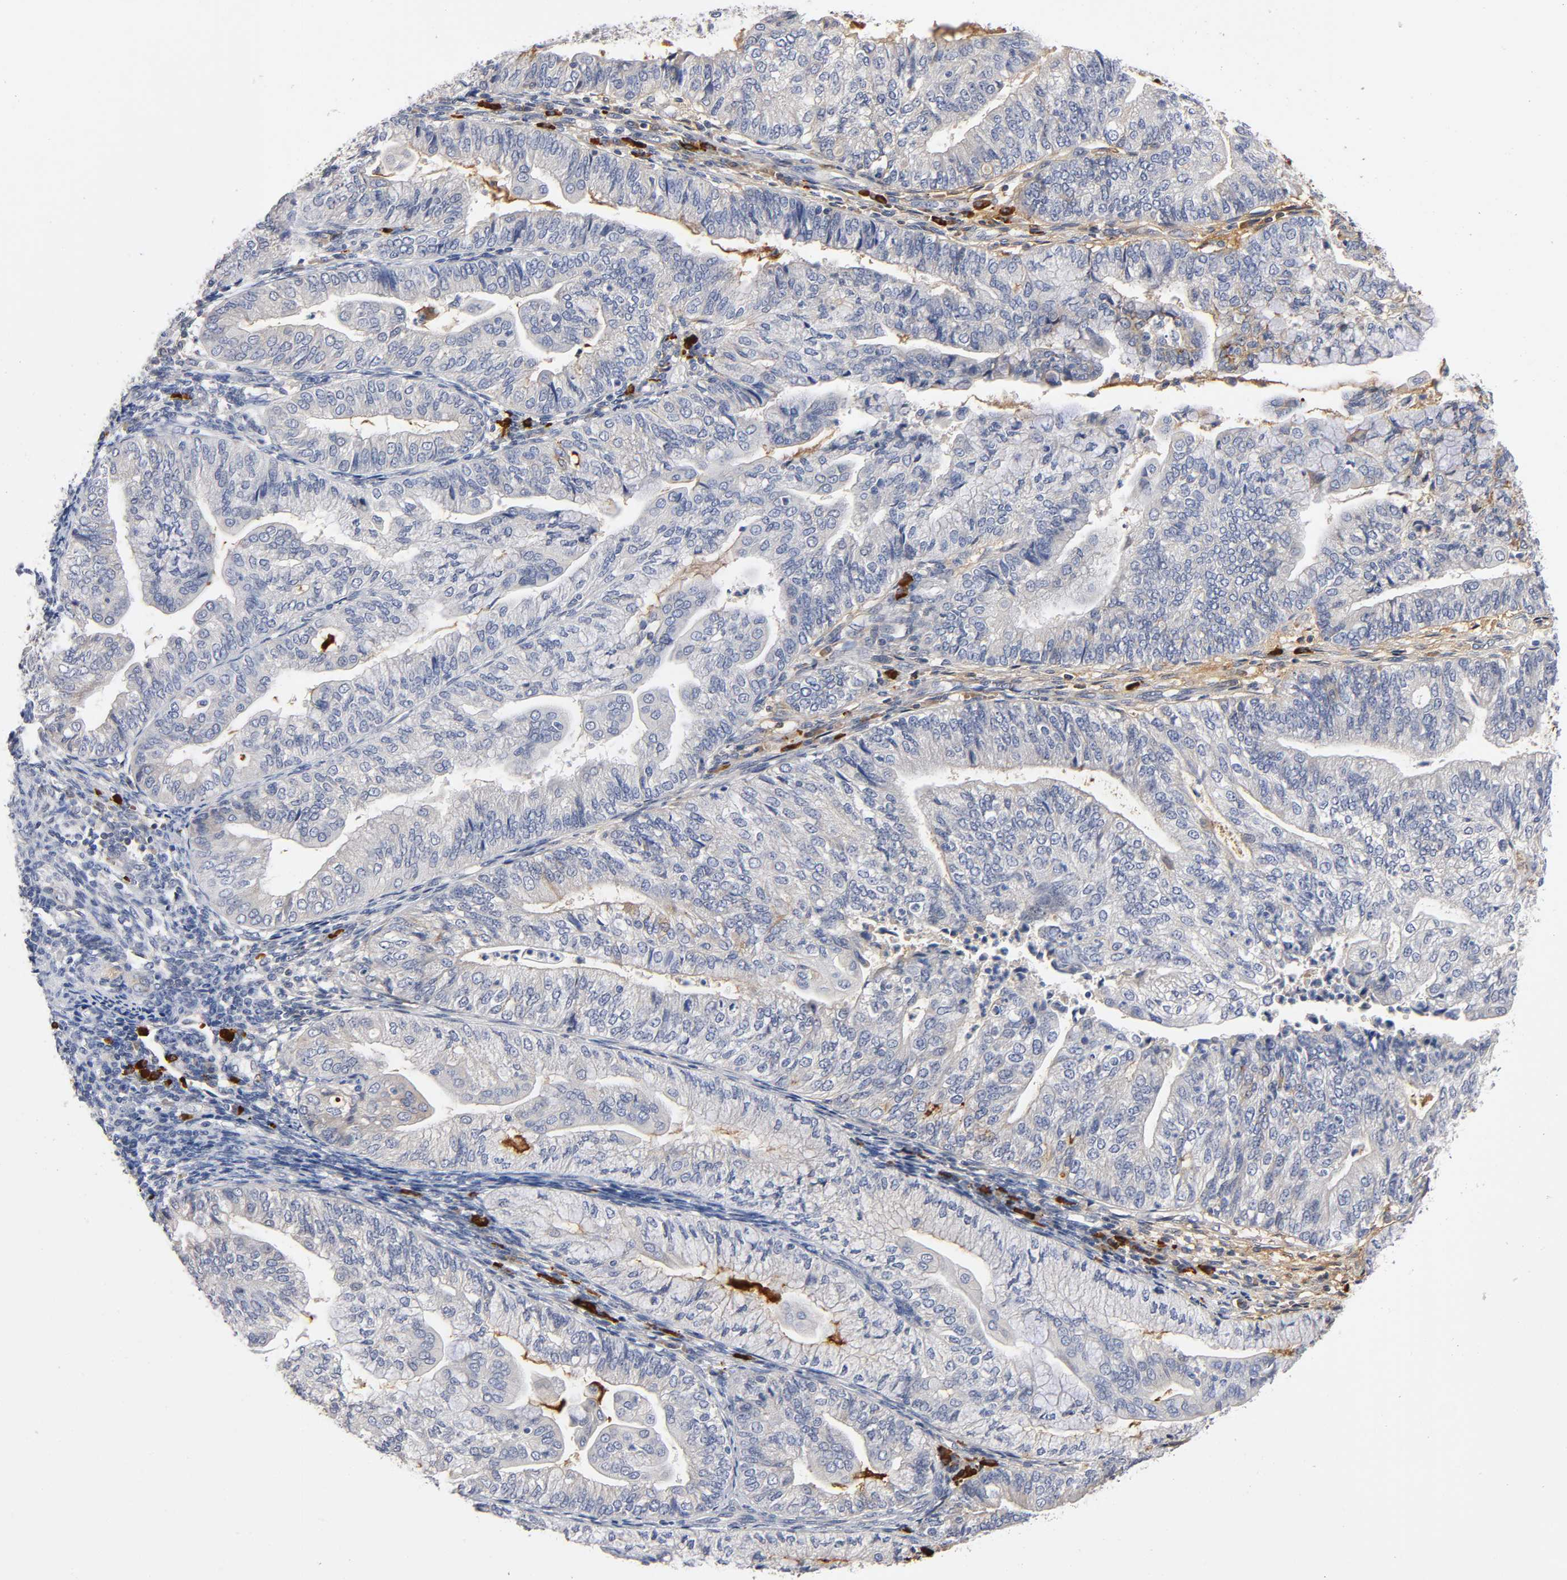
{"staining": {"intensity": "weak", "quantity": "25%-75%", "location": "cytoplasmic/membranous"}, "tissue": "endometrial cancer", "cell_type": "Tumor cells", "image_type": "cancer", "snomed": [{"axis": "morphology", "description": "Adenocarcinoma, NOS"}, {"axis": "topography", "description": "Endometrium"}], "caption": "Protein analysis of adenocarcinoma (endometrial) tissue shows weak cytoplasmic/membranous expression in about 25%-75% of tumor cells.", "gene": "NOVA1", "patient": {"sex": "female", "age": 59}}